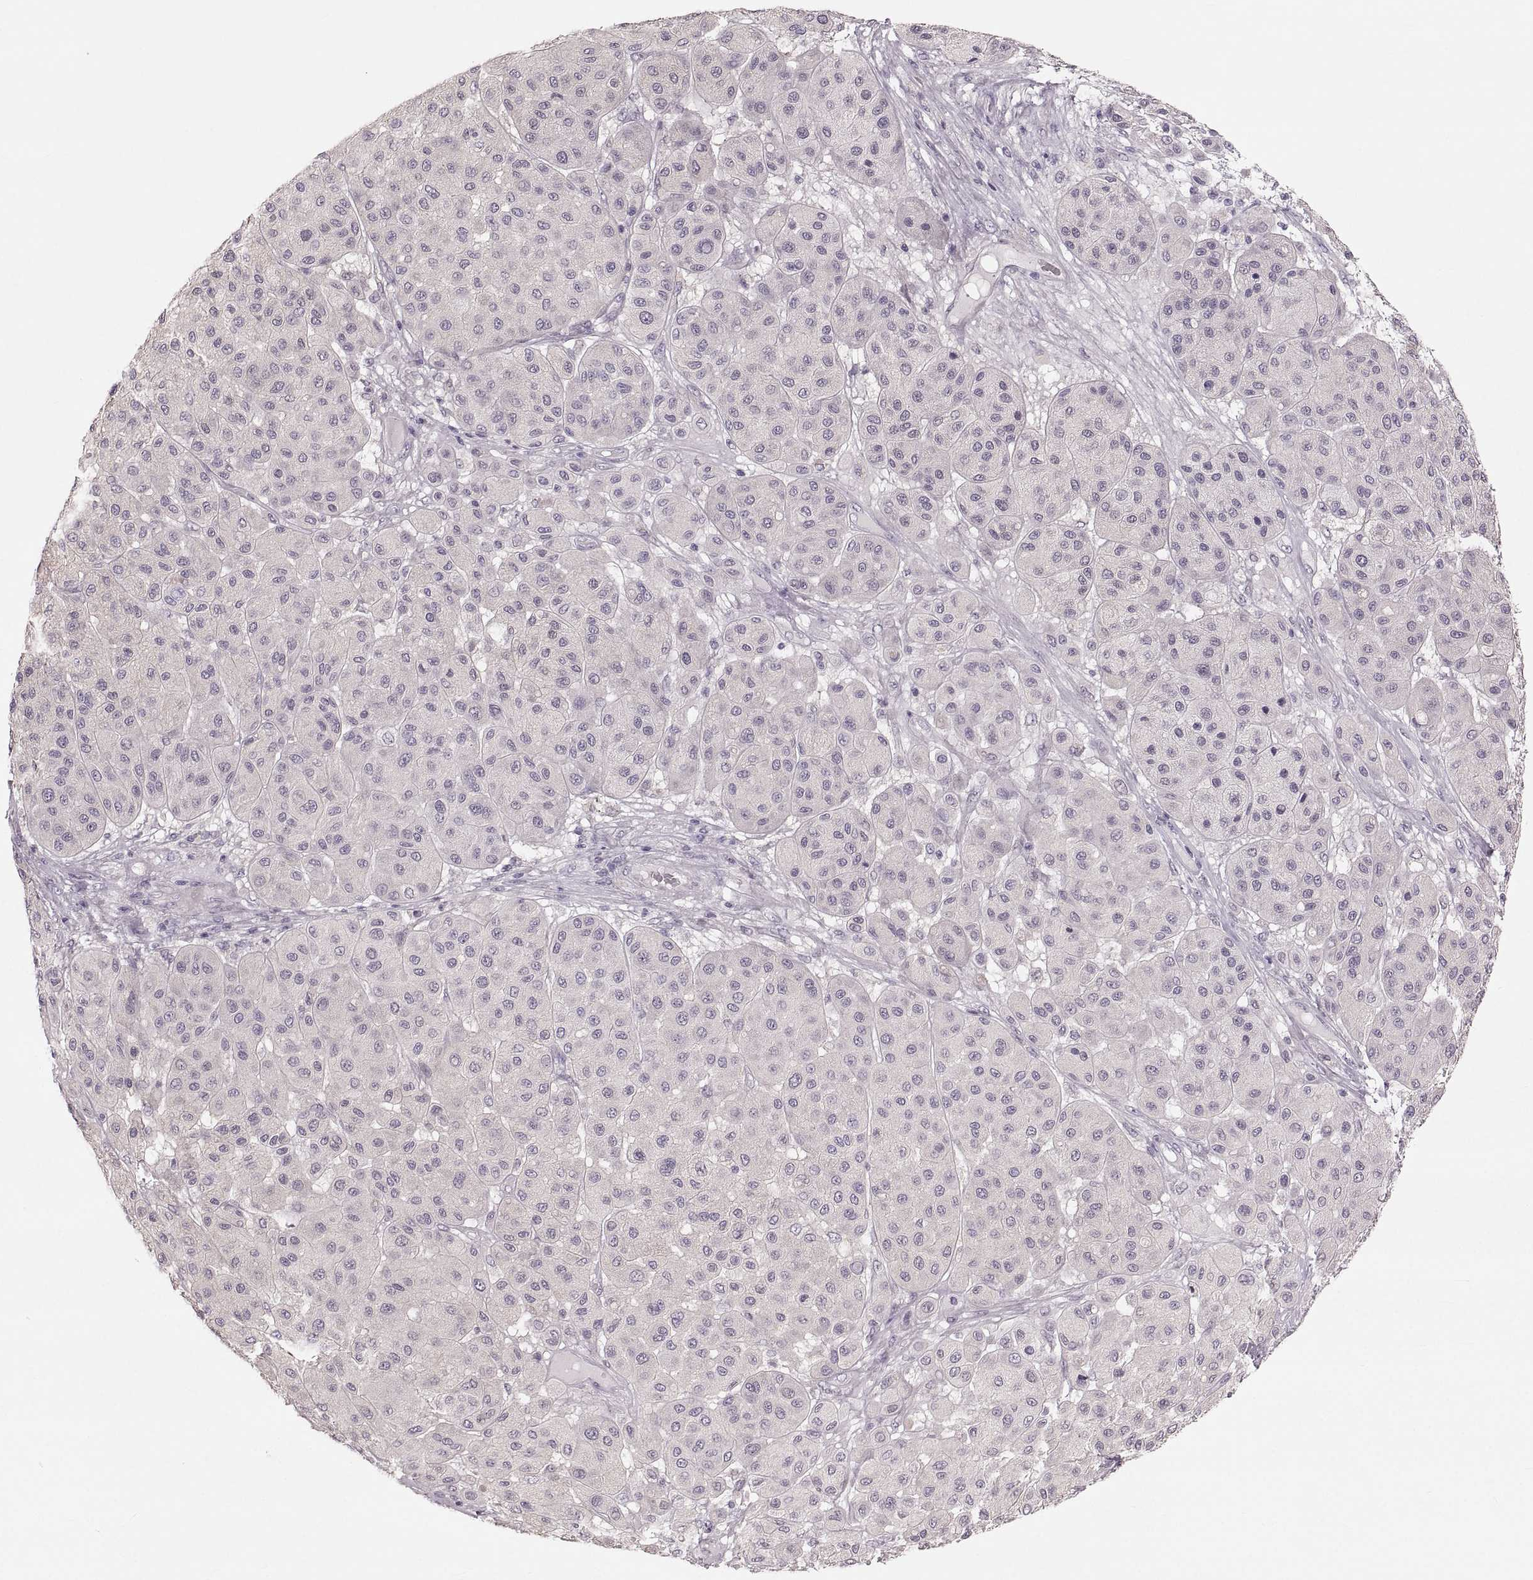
{"staining": {"intensity": "negative", "quantity": "none", "location": "none"}, "tissue": "melanoma", "cell_type": "Tumor cells", "image_type": "cancer", "snomed": [{"axis": "morphology", "description": "Malignant melanoma, Metastatic site"}, {"axis": "topography", "description": "Smooth muscle"}], "caption": "High magnification brightfield microscopy of melanoma stained with DAB (3,3'-diaminobenzidine) (brown) and counterstained with hematoxylin (blue): tumor cells show no significant expression.", "gene": "RUNDC3A", "patient": {"sex": "male", "age": 41}}